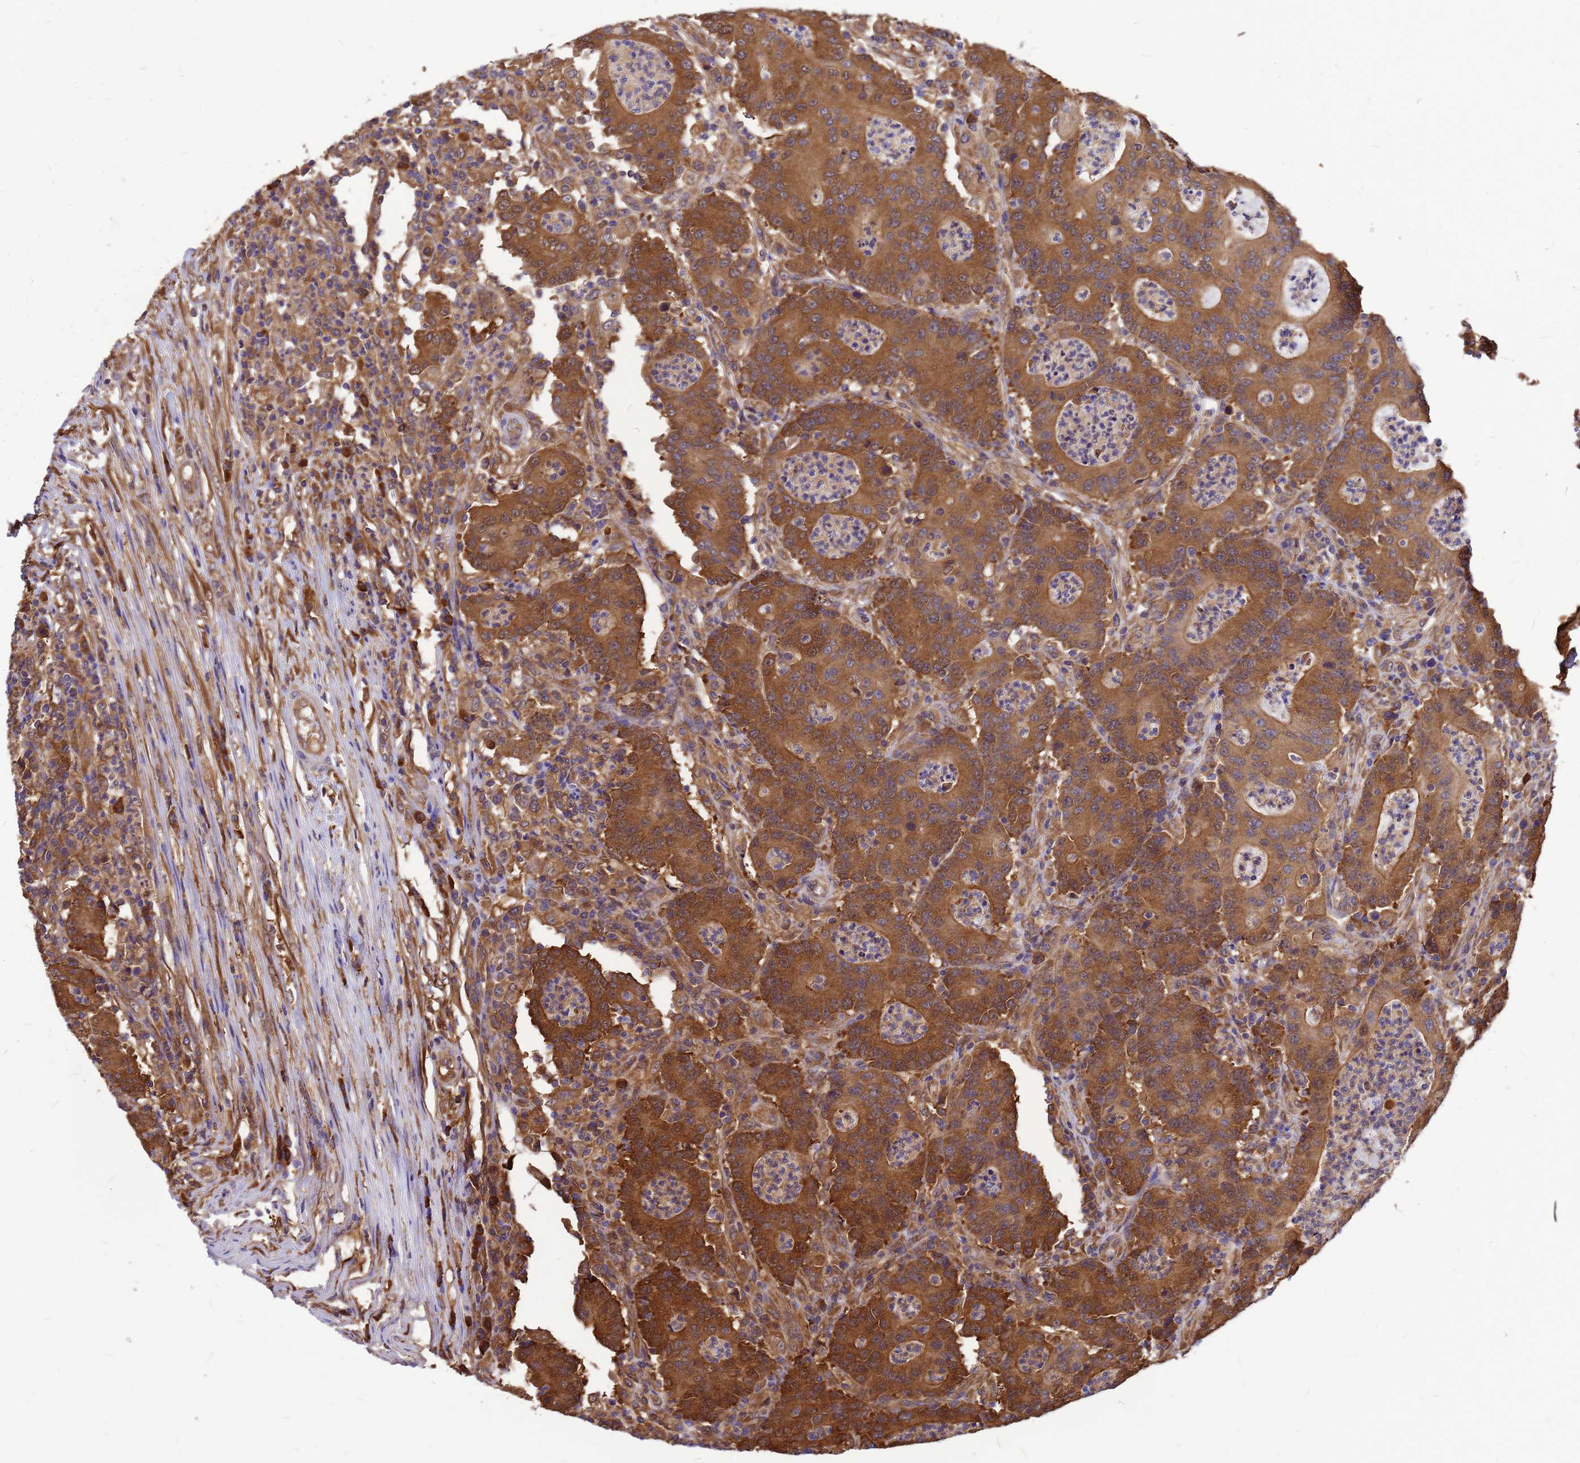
{"staining": {"intensity": "moderate", "quantity": ">75%", "location": "cytoplasmic/membranous"}, "tissue": "colorectal cancer", "cell_type": "Tumor cells", "image_type": "cancer", "snomed": [{"axis": "morphology", "description": "Adenocarcinoma, NOS"}, {"axis": "topography", "description": "Colon"}], "caption": "High-power microscopy captured an IHC histopathology image of colorectal cancer, revealing moderate cytoplasmic/membranous staining in about >75% of tumor cells.", "gene": "GID4", "patient": {"sex": "male", "age": 83}}